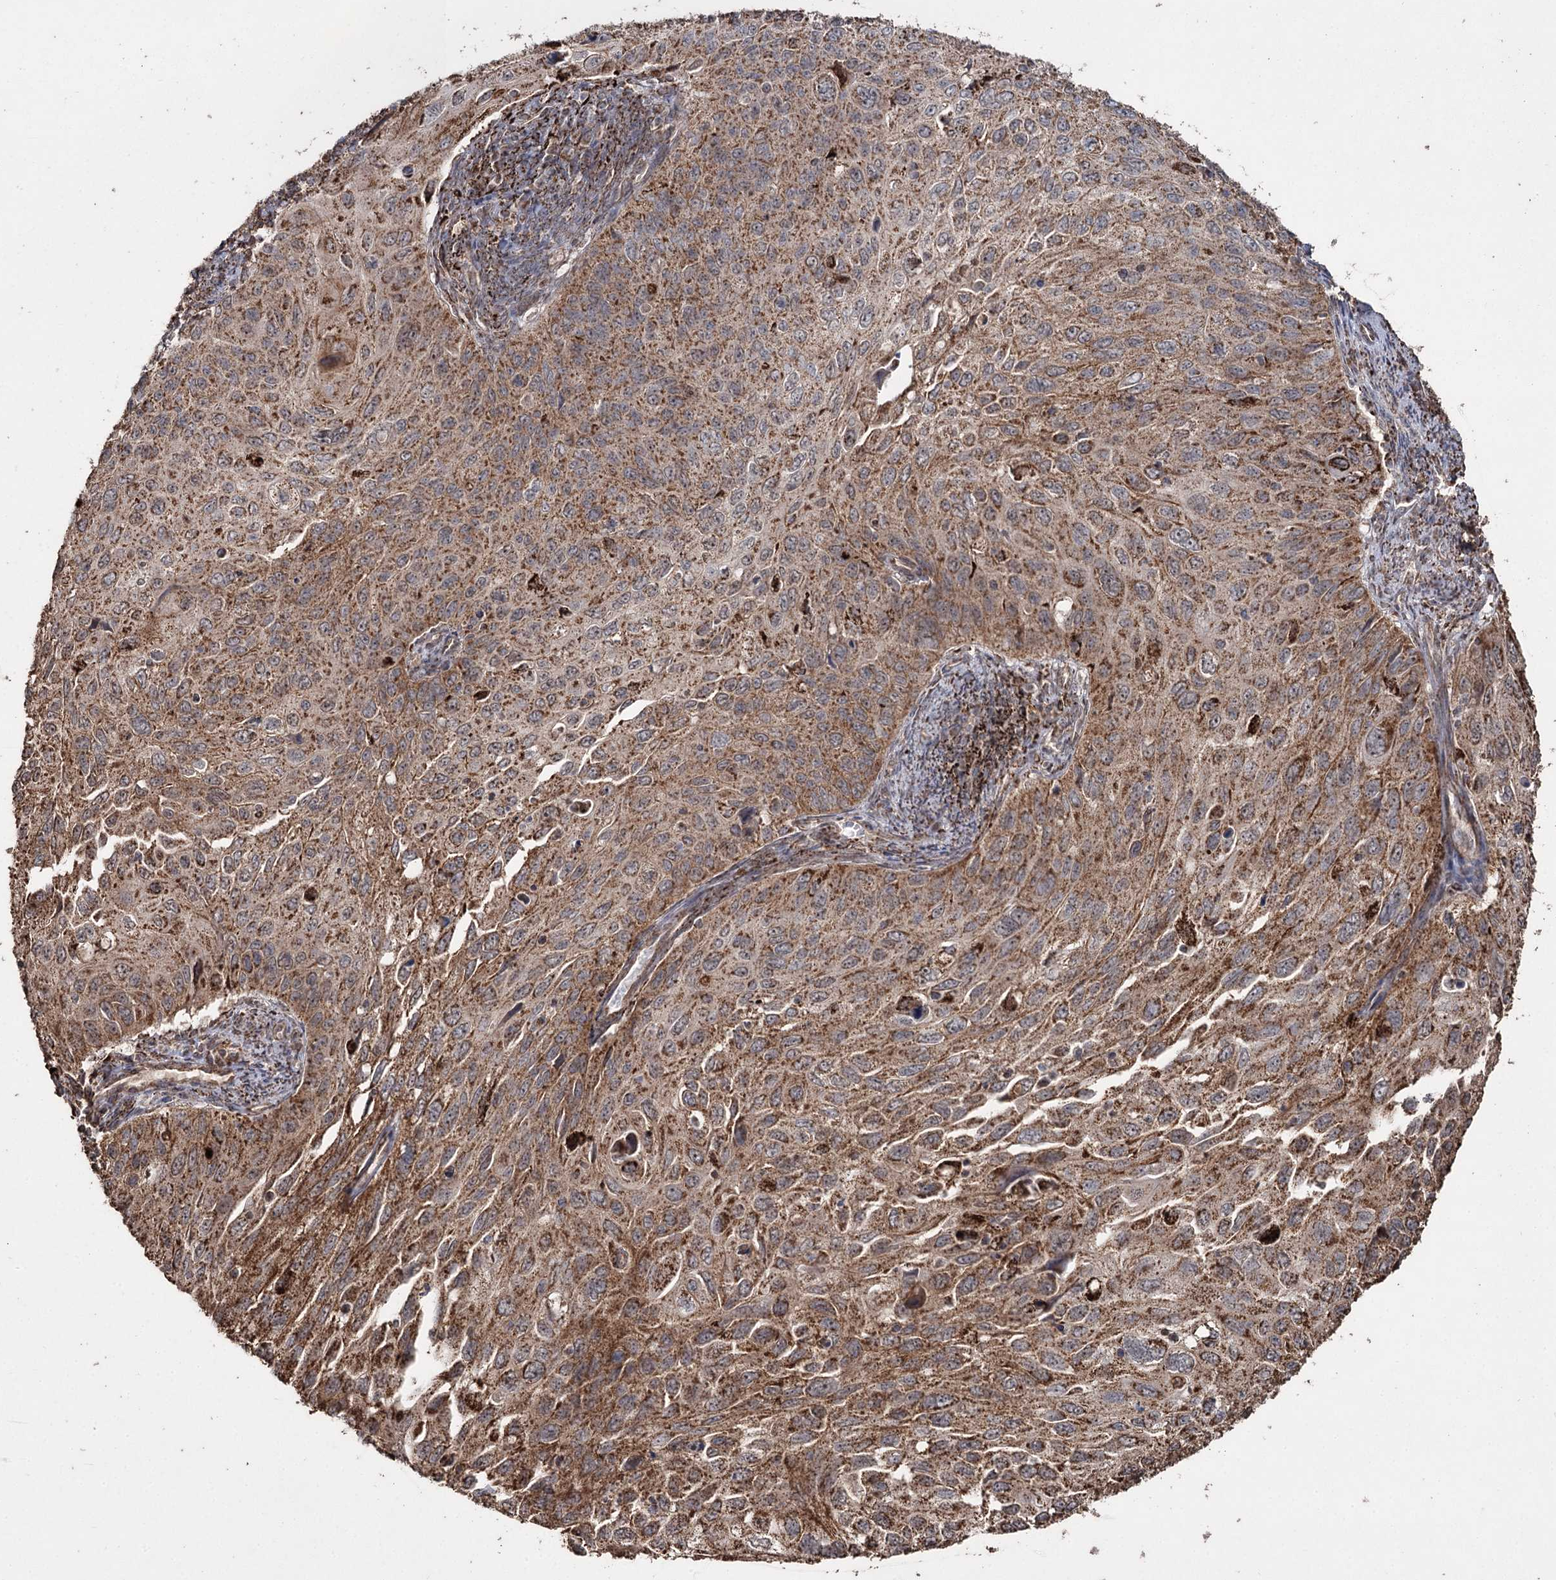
{"staining": {"intensity": "moderate", "quantity": ">75%", "location": "cytoplasmic/membranous"}, "tissue": "cervical cancer", "cell_type": "Tumor cells", "image_type": "cancer", "snomed": [{"axis": "morphology", "description": "Squamous cell carcinoma, NOS"}, {"axis": "topography", "description": "Cervix"}], "caption": "Protein staining by immunohistochemistry reveals moderate cytoplasmic/membranous positivity in approximately >75% of tumor cells in cervical cancer.", "gene": "SLF2", "patient": {"sex": "female", "age": 70}}